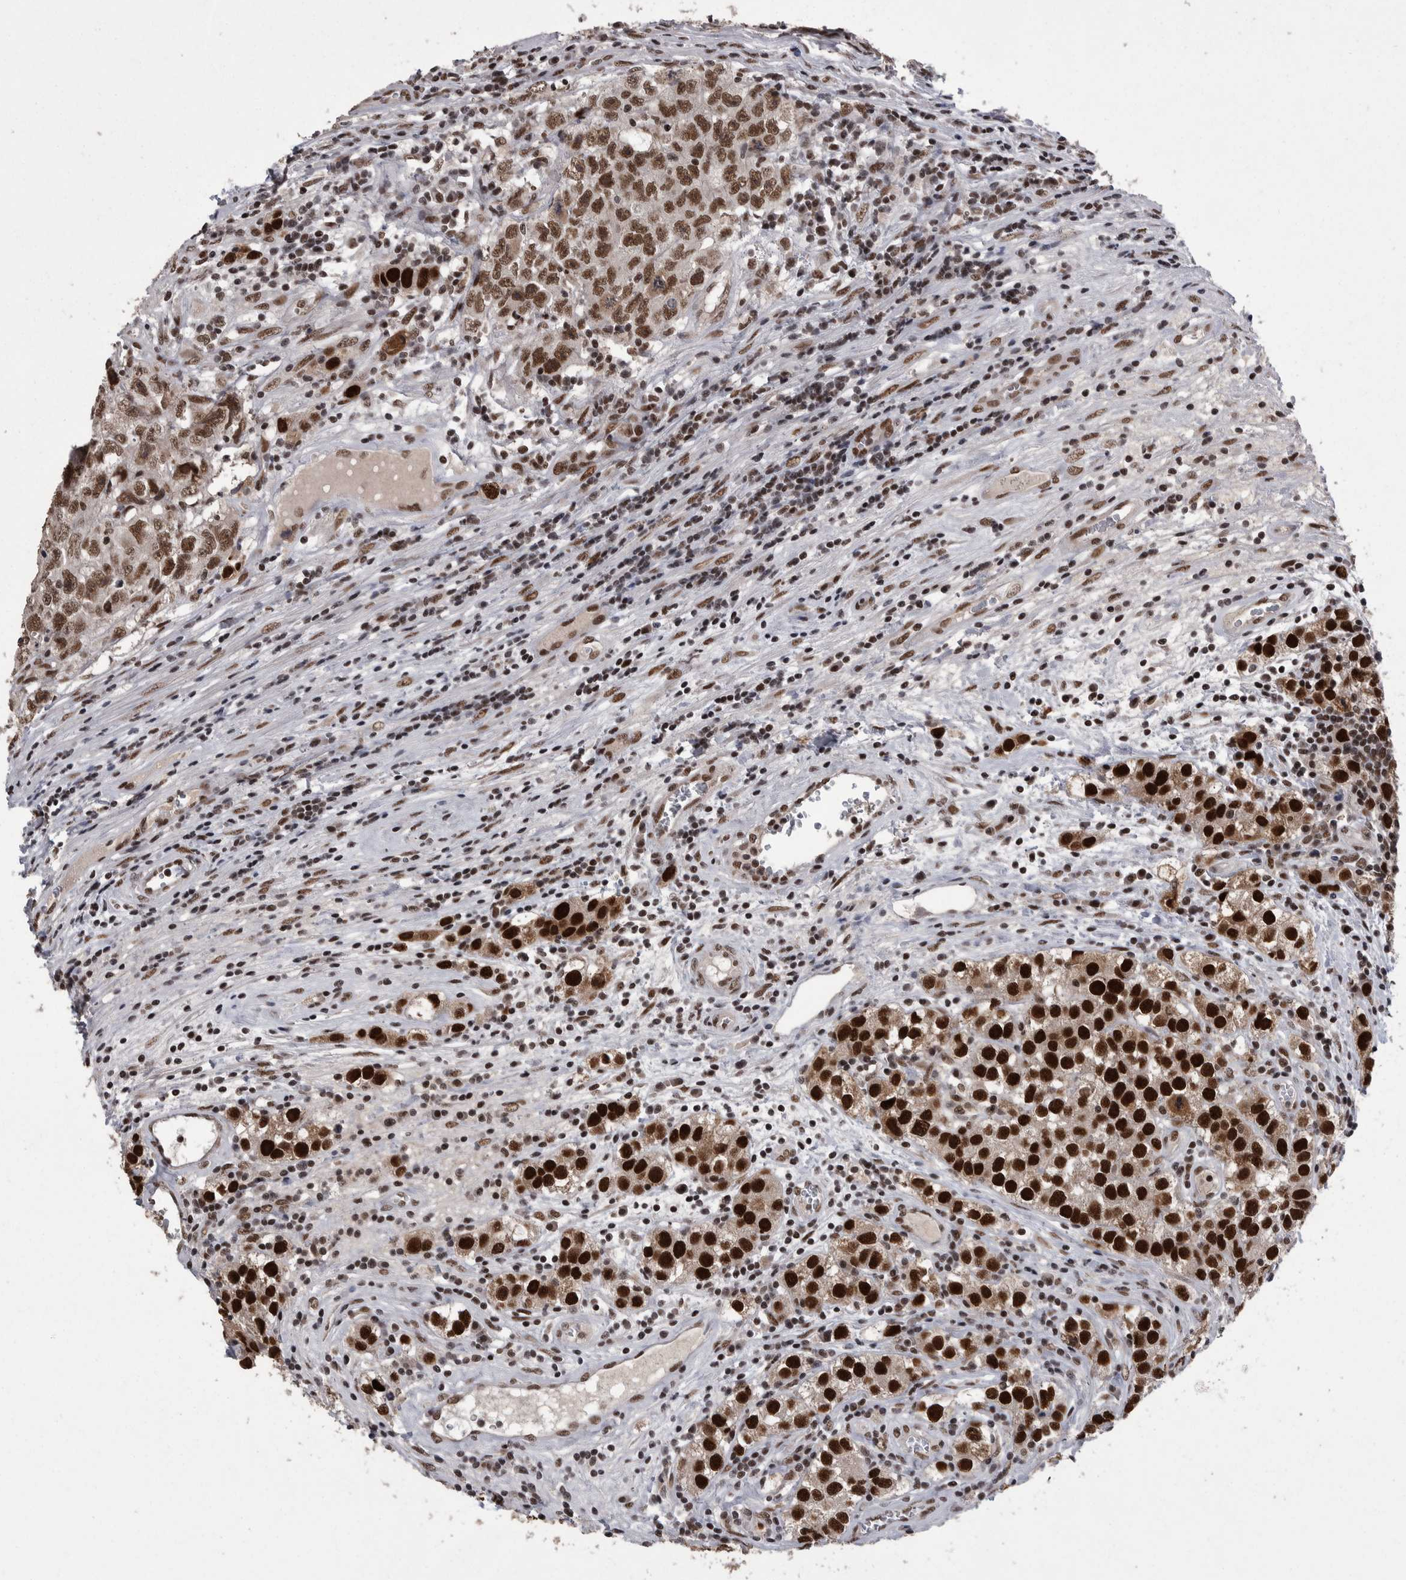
{"staining": {"intensity": "strong", "quantity": ">75%", "location": "nuclear"}, "tissue": "testis cancer", "cell_type": "Tumor cells", "image_type": "cancer", "snomed": [{"axis": "morphology", "description": "Seminoma, NOS"}, {"axis": "morphology", "description": "Carcinoma, Embryonal, NOS"}, {"axis": "topography", "description": "Testis"}], "caption": "Tumor cells demonstrate high levels of strong nuclear staining in approximately >75% of cells in human testis cancer.", "gene": "DMTF1", "patient": {"sex": "male", "age": 43}}